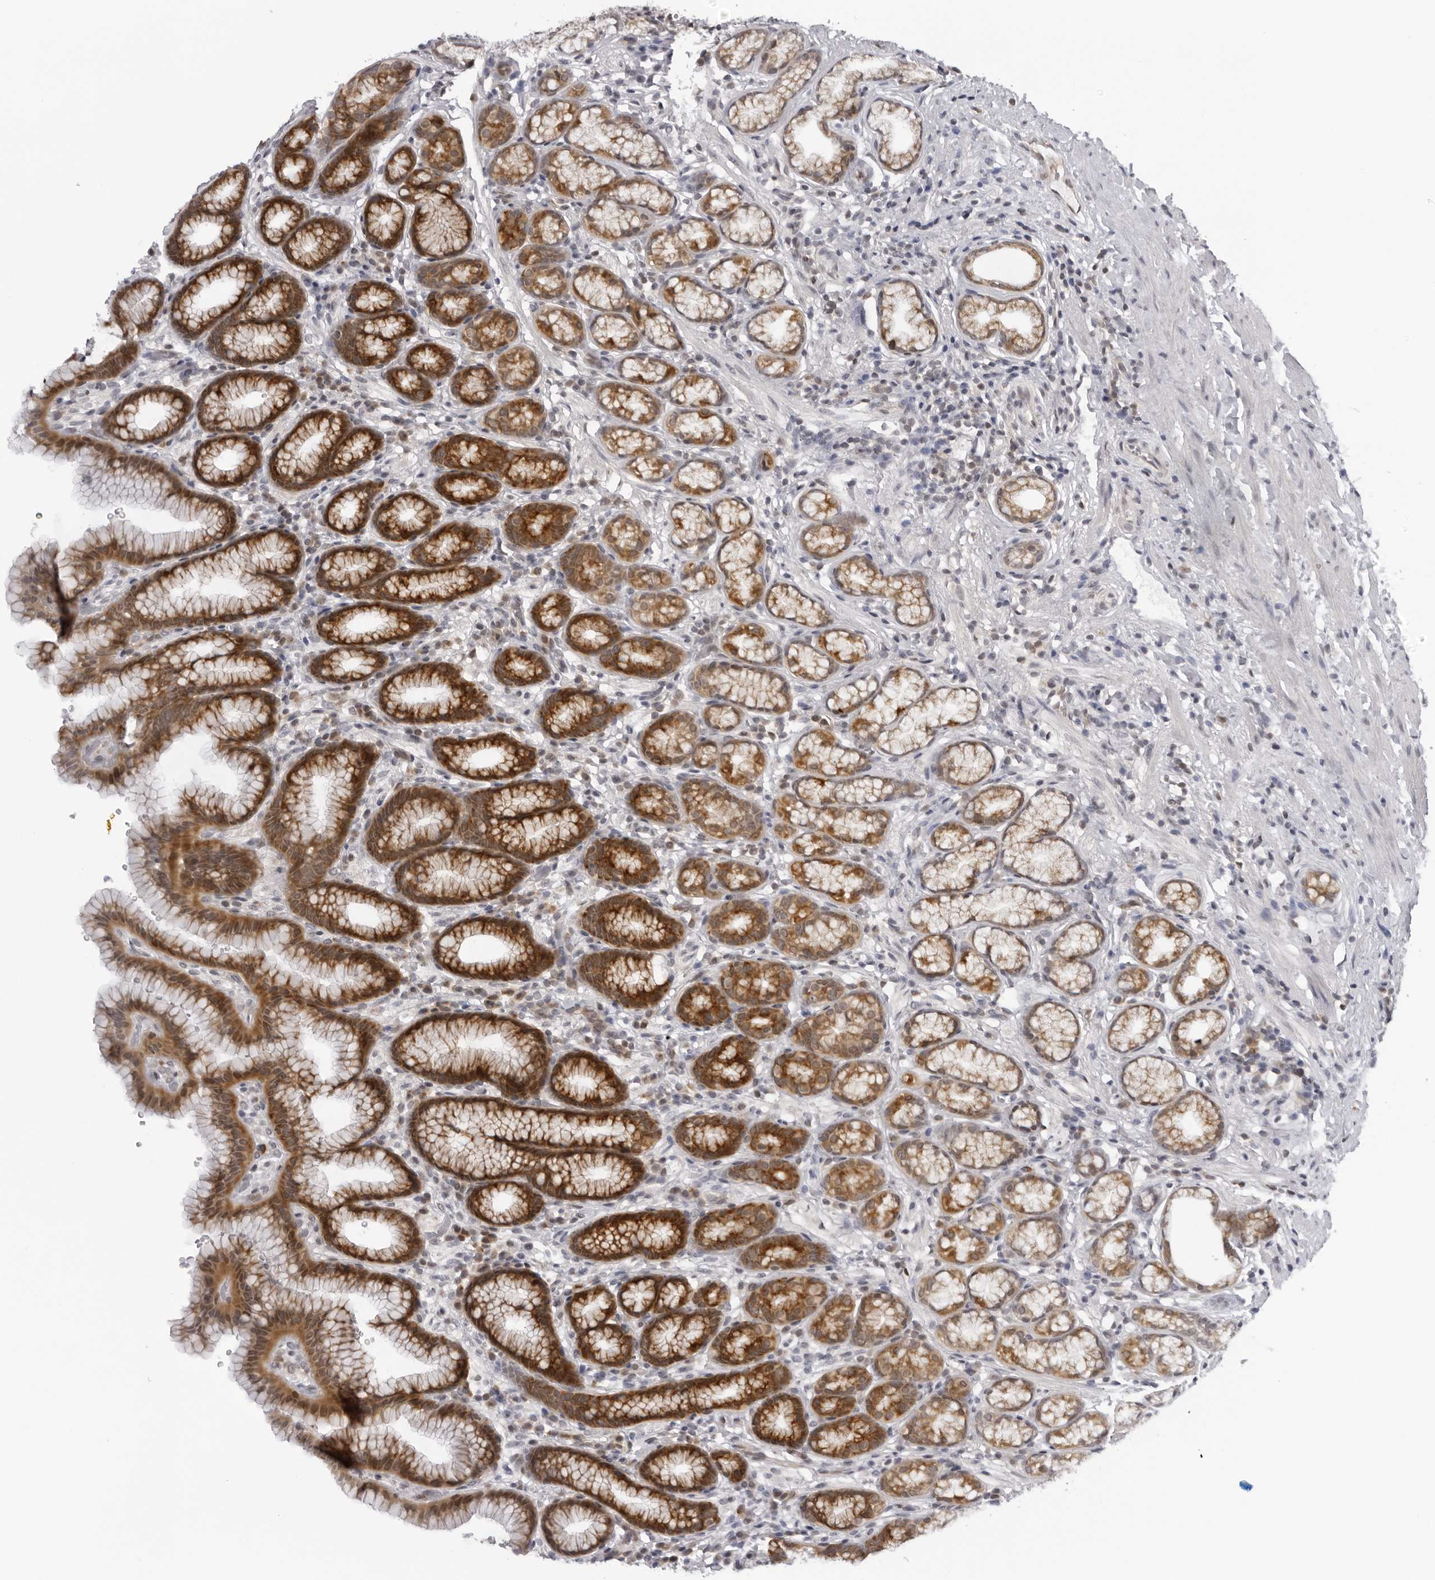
{"staining": {"intensity": "strong", "quantity": "25%-75%", "location": "cytoplasmic/membranous"}, "tissue": "stomach", "cell_type": "Glandular cells", "image_type": "normal", "snomed": [{"axis": "morphology", "description": "Normal tissue, NOS"}, {"axis": "topography", "description": "Stomach"}], "caption": "Brown immunohistochemical staining in unremarkable stomach exhibits strong cytoplasmic/membranous positivity in about 25%-75% of glandular cells.", "gene": "MRPS15", "patient": {"sex": "male", "age": 42}}